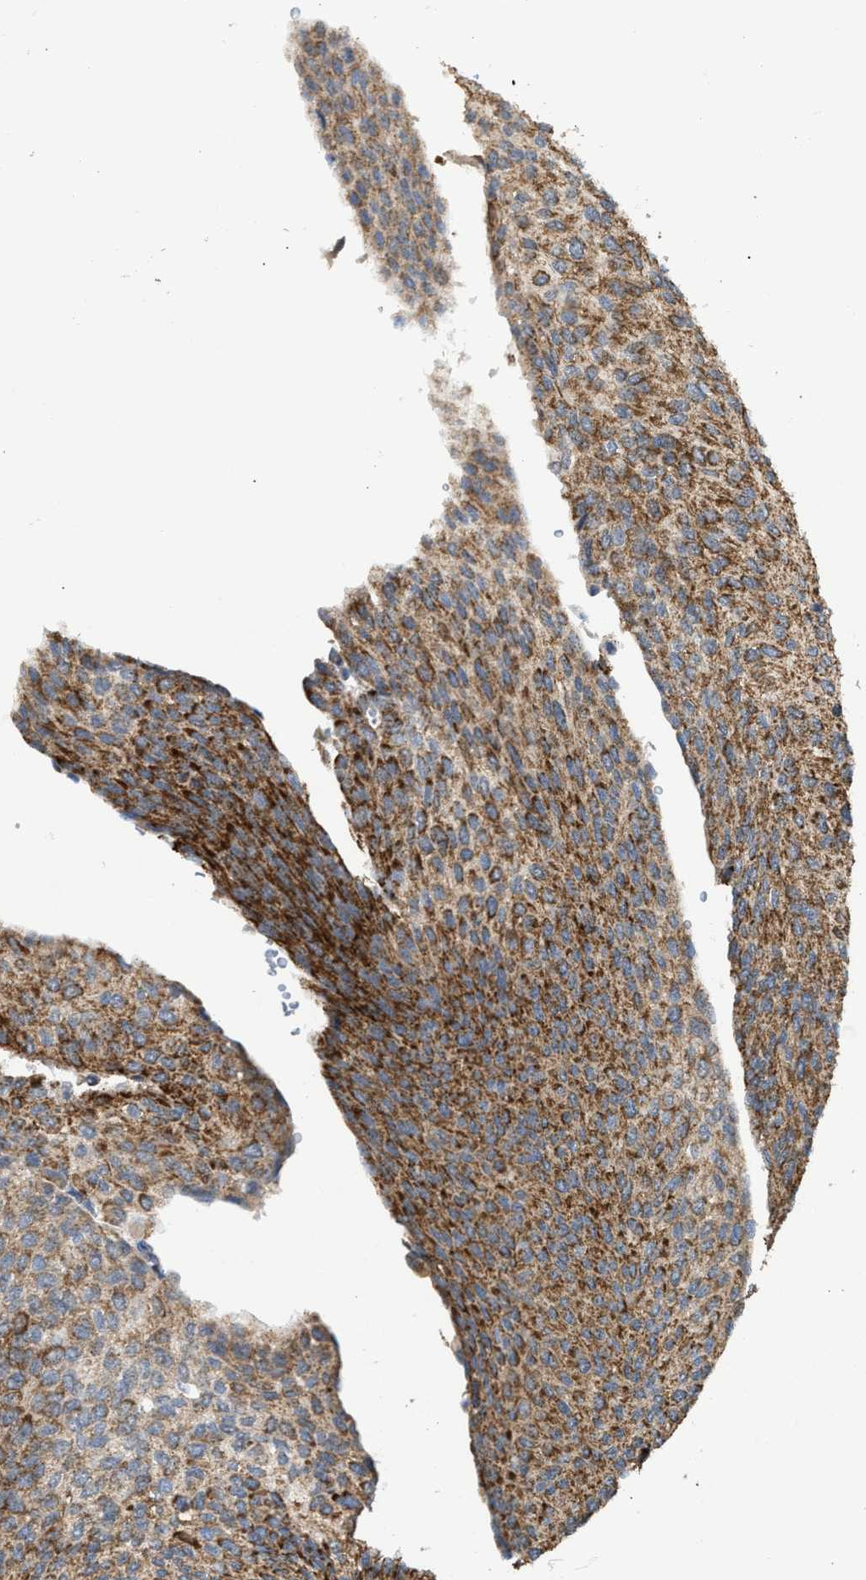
{"staining": {"intensity": "moderate", "quantity": ">75%", "location": "cytoplasmic/membranous"}, "tissue": "urothelial cancer", "cell_type": "Tumor cells", "image_type": "cancer", "snomed": [{"axis": "morphology", "description": "Urothelial carcinoma, Low grade"}, {"axis": "topography", "description": "Urinary bladder"}], "caption": "Human urothelial carcinoma (low-grade) stained with a protein marker shows moderate staining in tumor cells.", "gene": "TACO1", "patient": {"sex": "female", "age": 79}}